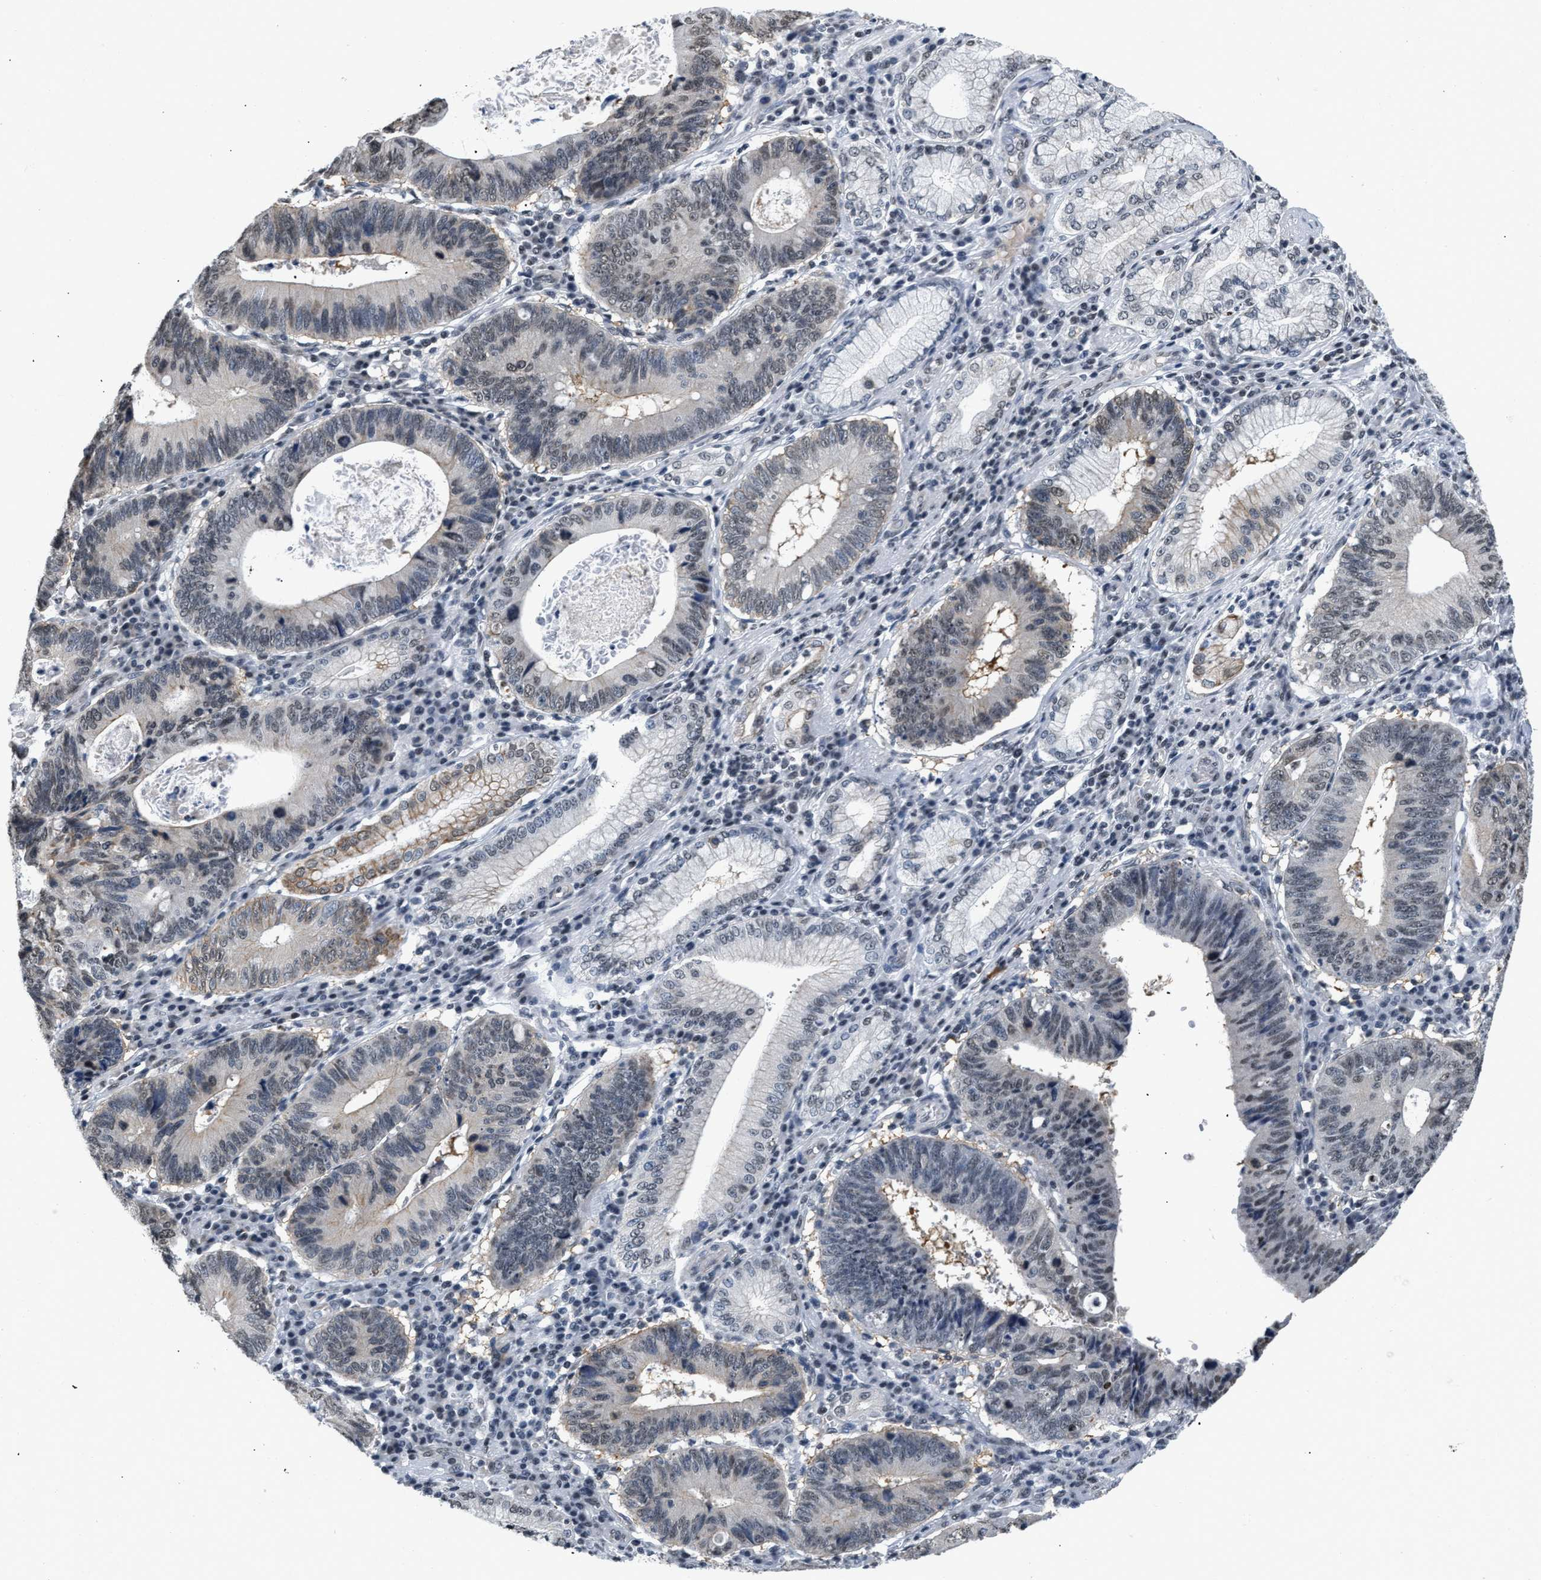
{"staining": {"intensity": "moderate", "quantity": "<25%", "location": "cytoplasmic/membranous,nuclear"}, "tissue": "stomach cancer", "cell_type": "Tumor cells", "image_type": "cancer", "snomed": [{"axis": "morphology", "description": "Adenocarcinoma, NOS"}, {"axis": "topography", "description": "Stomach"}], "caption": "Stomach cancer (adenocarcinoma) stained for a protein (brown) shows moderate cytoplasmic/membranous and nuclear positive expression in approximately <25% of tumor cells.", "gene": "RAF1", "patient": {"sex": "male", "age": 59}}